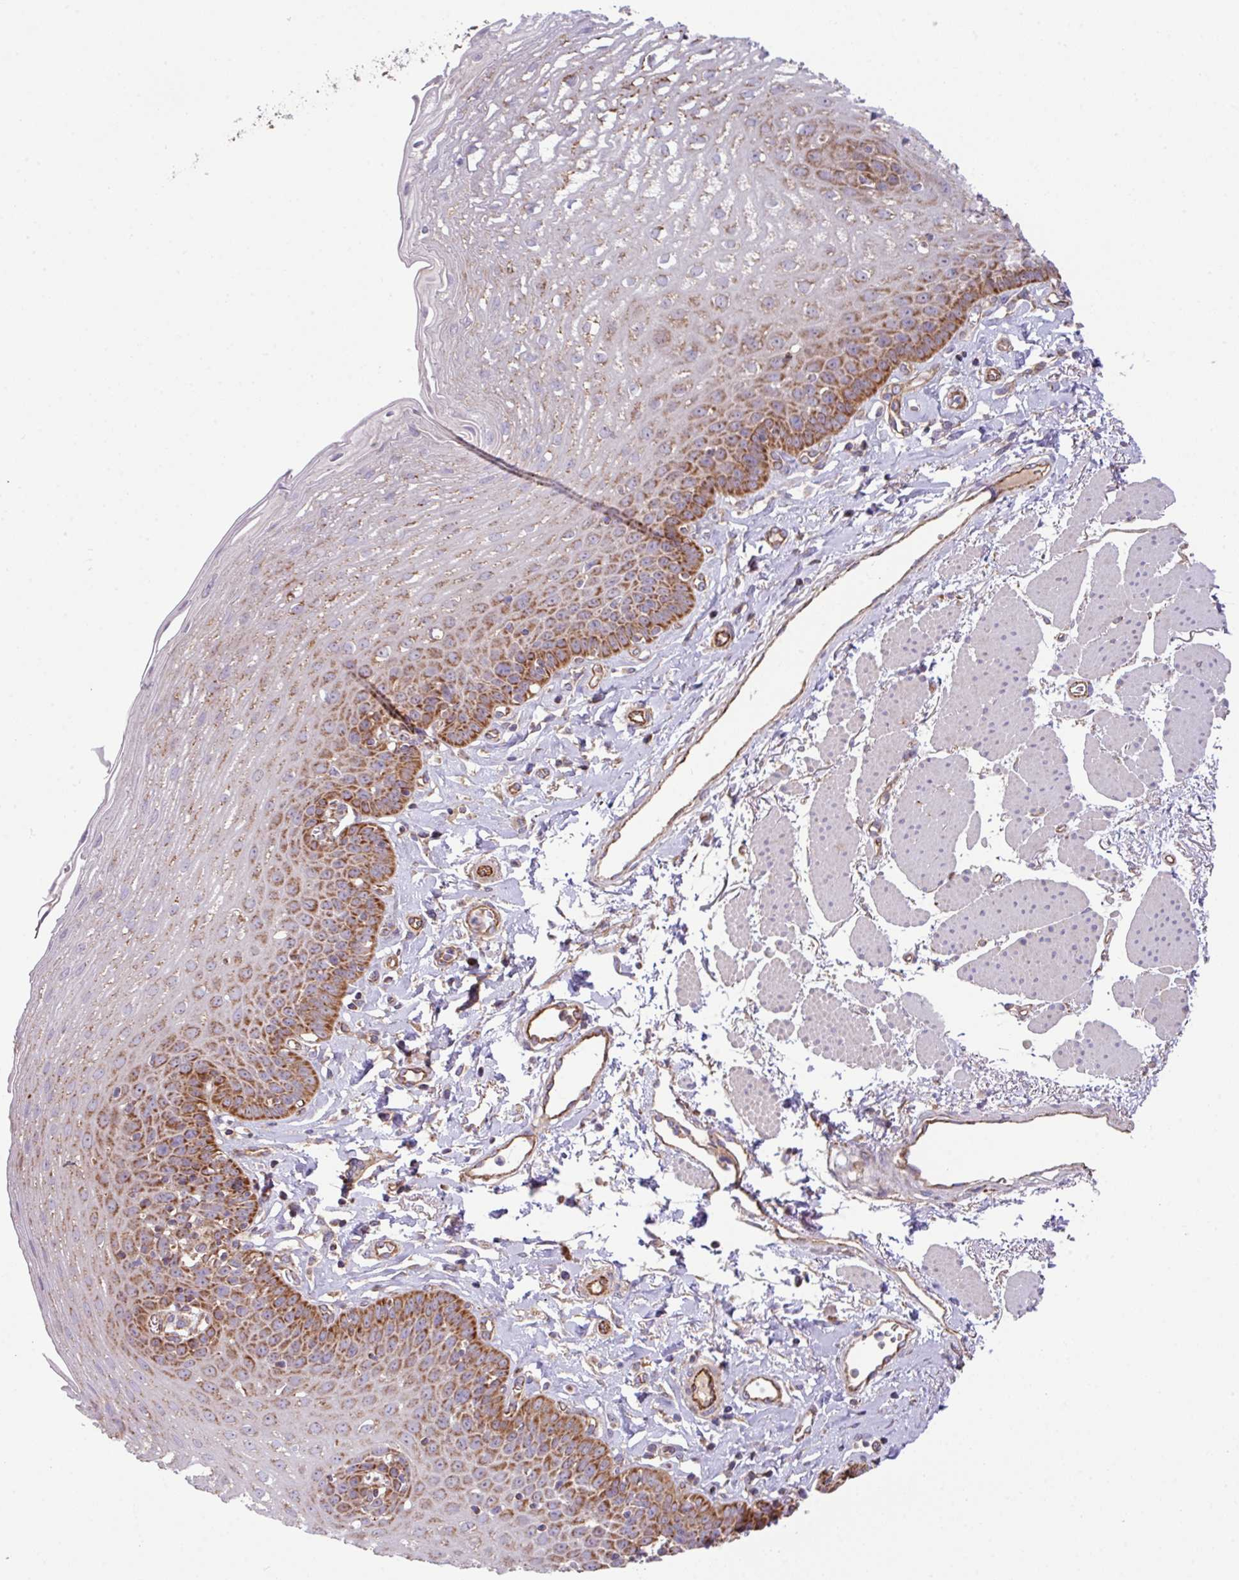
{"staining": {"intensity": "moderate", "quantity": ">75%", "location": "cytoplasmic/membranous"}, "tissue": "esophagus", "cell_type": "Squamous epithelial cells", "image_type": "normal", "snomed": [{"axis": "morphology", "description": "Normal tissue, NOS"}, {"axis": "topography", "description": "Esophagus"}], "caption": "Immunohistochemistry (IHC) photomicrograph of normal esophagus: human esophagus stained using IHC reveals medium levels of moderate protein expression localized specifically in the cytoplasmic/membranous of squamous epithelial cells, appearing as a cytoplasmic/membranous brown color.", "gene": "LRRC53", "patient": {"sex": "female", "age": 81}}